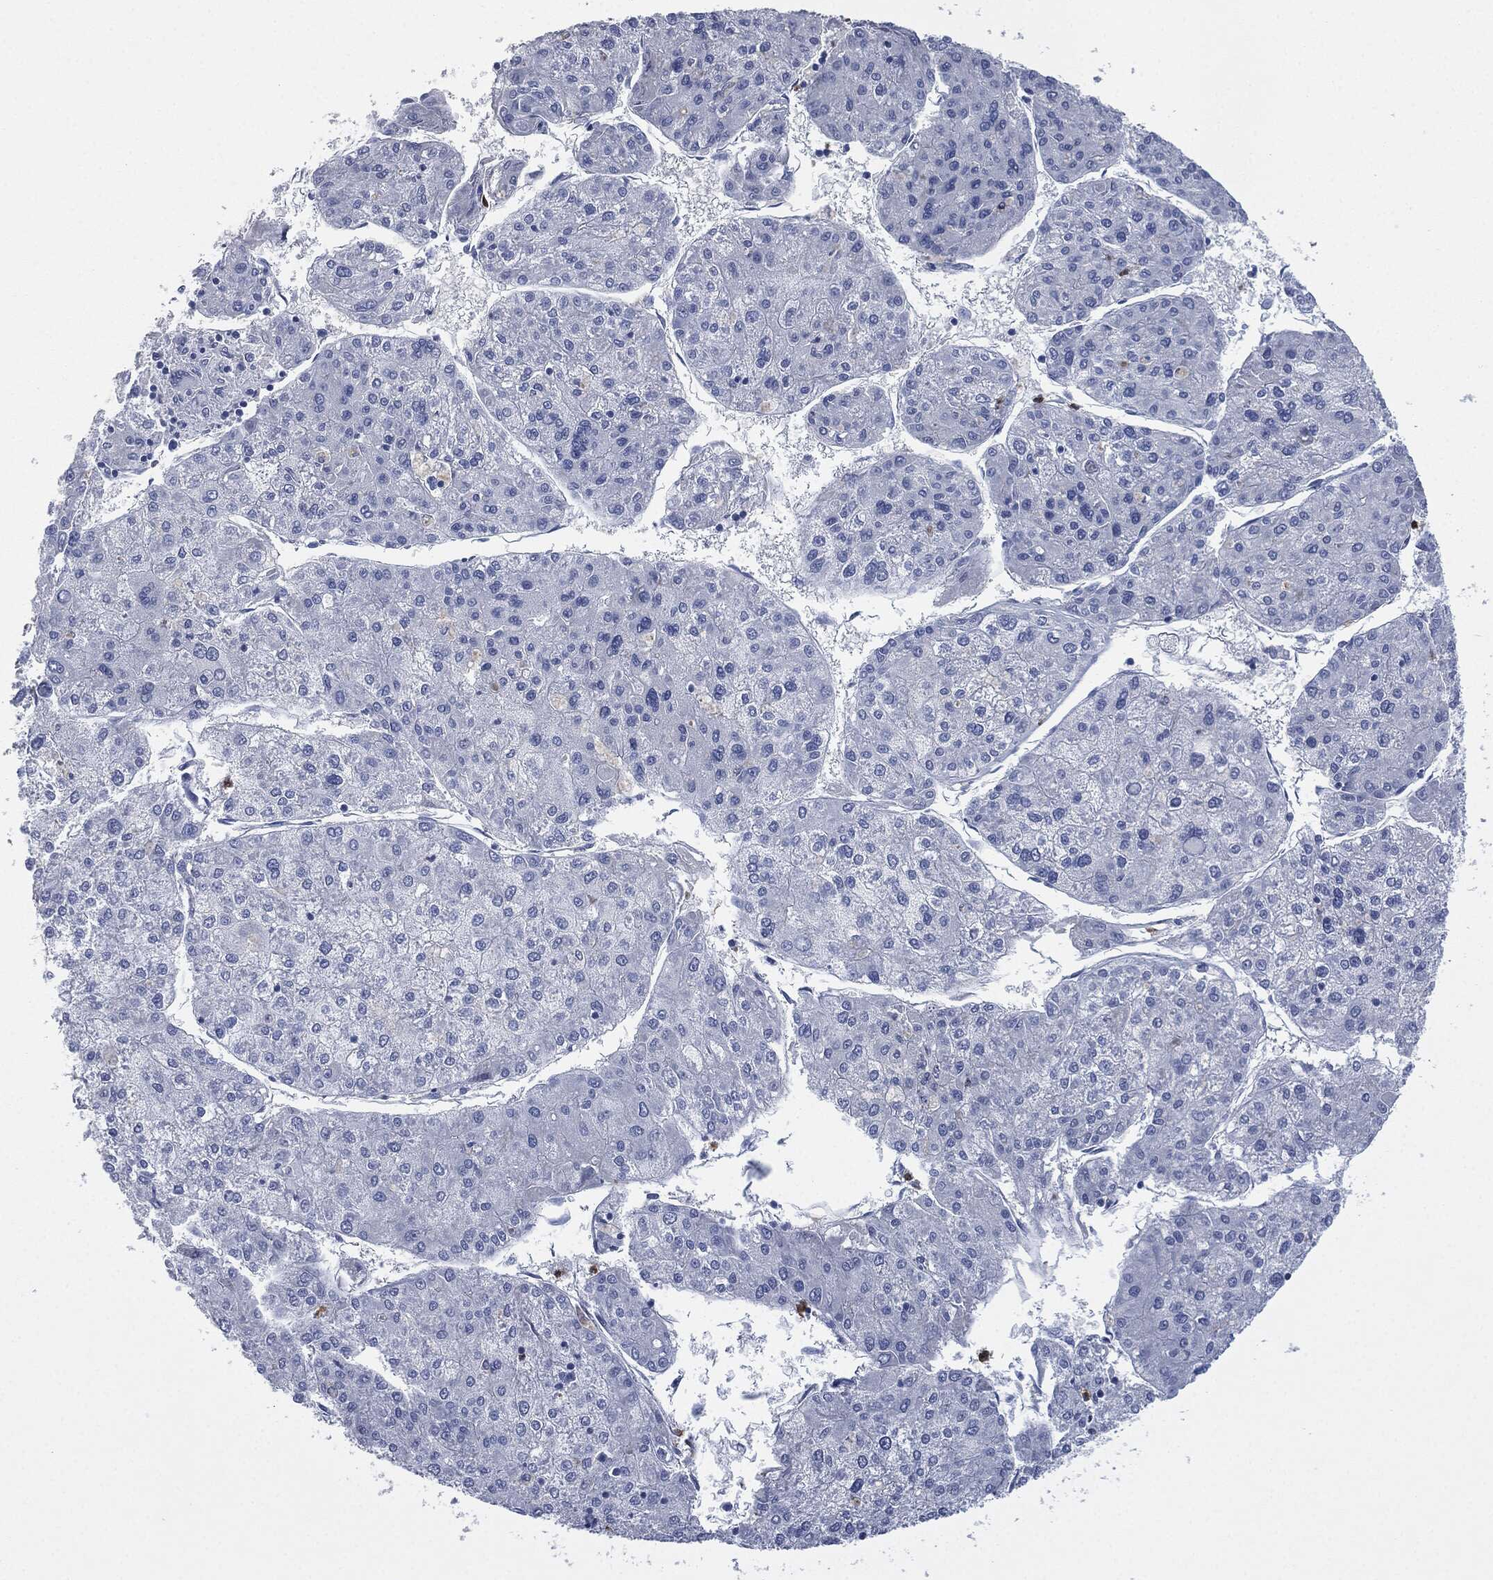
{"staining": {"intensity": "negative", "quantity": "none", "location": "none"}, "tissue": "liver cancer", "cell_type": "Tumor cells", "image_type": "cancer", "snomed": [{"axis": "morphology", "description": "Carcinoma, Hepatocellular, NOS"}, {"axis": "topography", "description": "Liver"}], "caption": "High magnification brightfield microscopy of hepatocellular carcinoma (liver) stained with DAB (3,3'-diaminobenzidine) (brown) and counterstained with hematoxylin (blue): tumor cells show no significant staining.", "gene": "CEACAM8", "patient": {"sex": "male", "age": 43}}